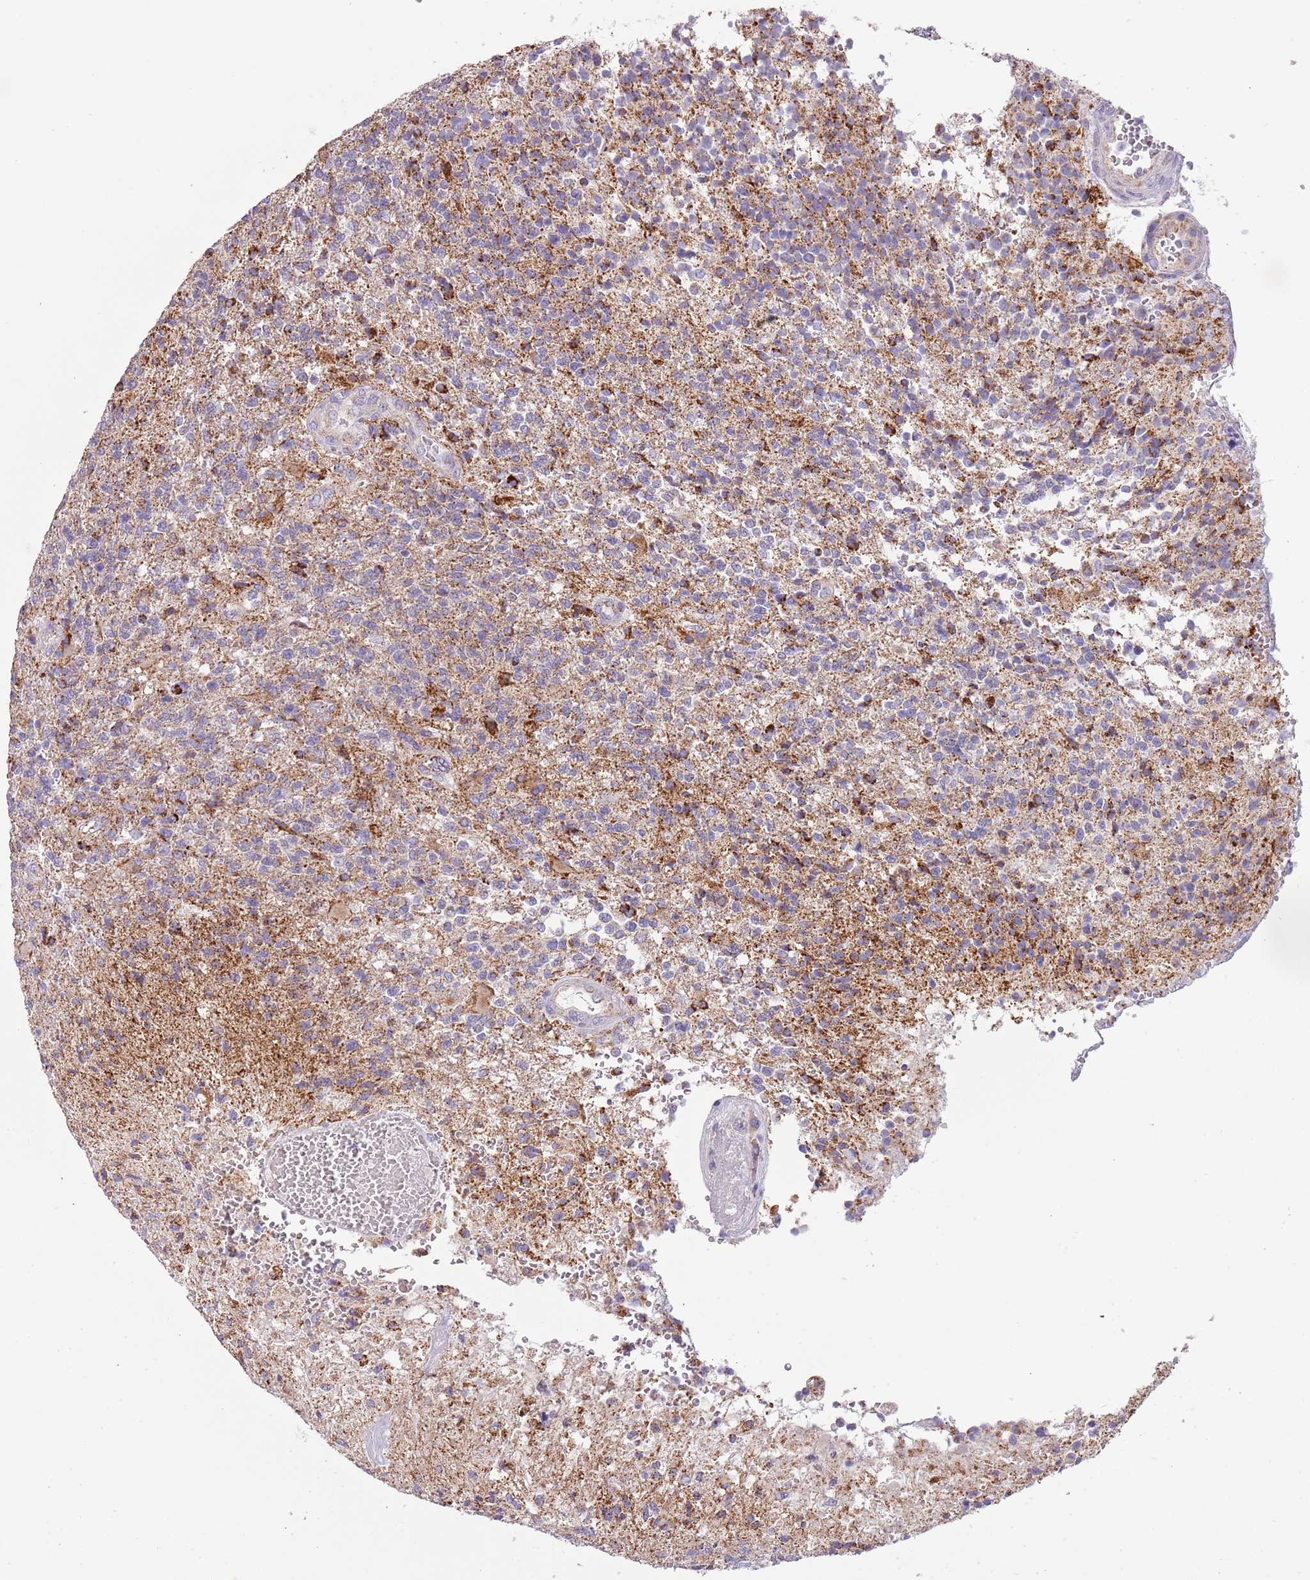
{"staining": {"intensity": "weak", "quantity": ">75%", "location": "cytoplasmic/membranous"}, "tissue": "glioma", "cell_type": "Tumor cells", "image_type": "cancer", "snomed": [{"axis": "morphology", "description": "Glioma, malignant, High grade"}, {"axis": "topography", "description": "Brain"}], "caption": "Immunohistochemistry (IHC) (DAB (3,3'-diaminobenzidine)) staining of human glioma shows weak cytoplasmic/membranous protein staining in approximately >75% of tumor cells. (DAB (3,3'-diaminobenzidine) IHC with brightfield microscopy, high magnification).", "gene": "RNF222", "patient": {"sex": "male", "age": 56}}